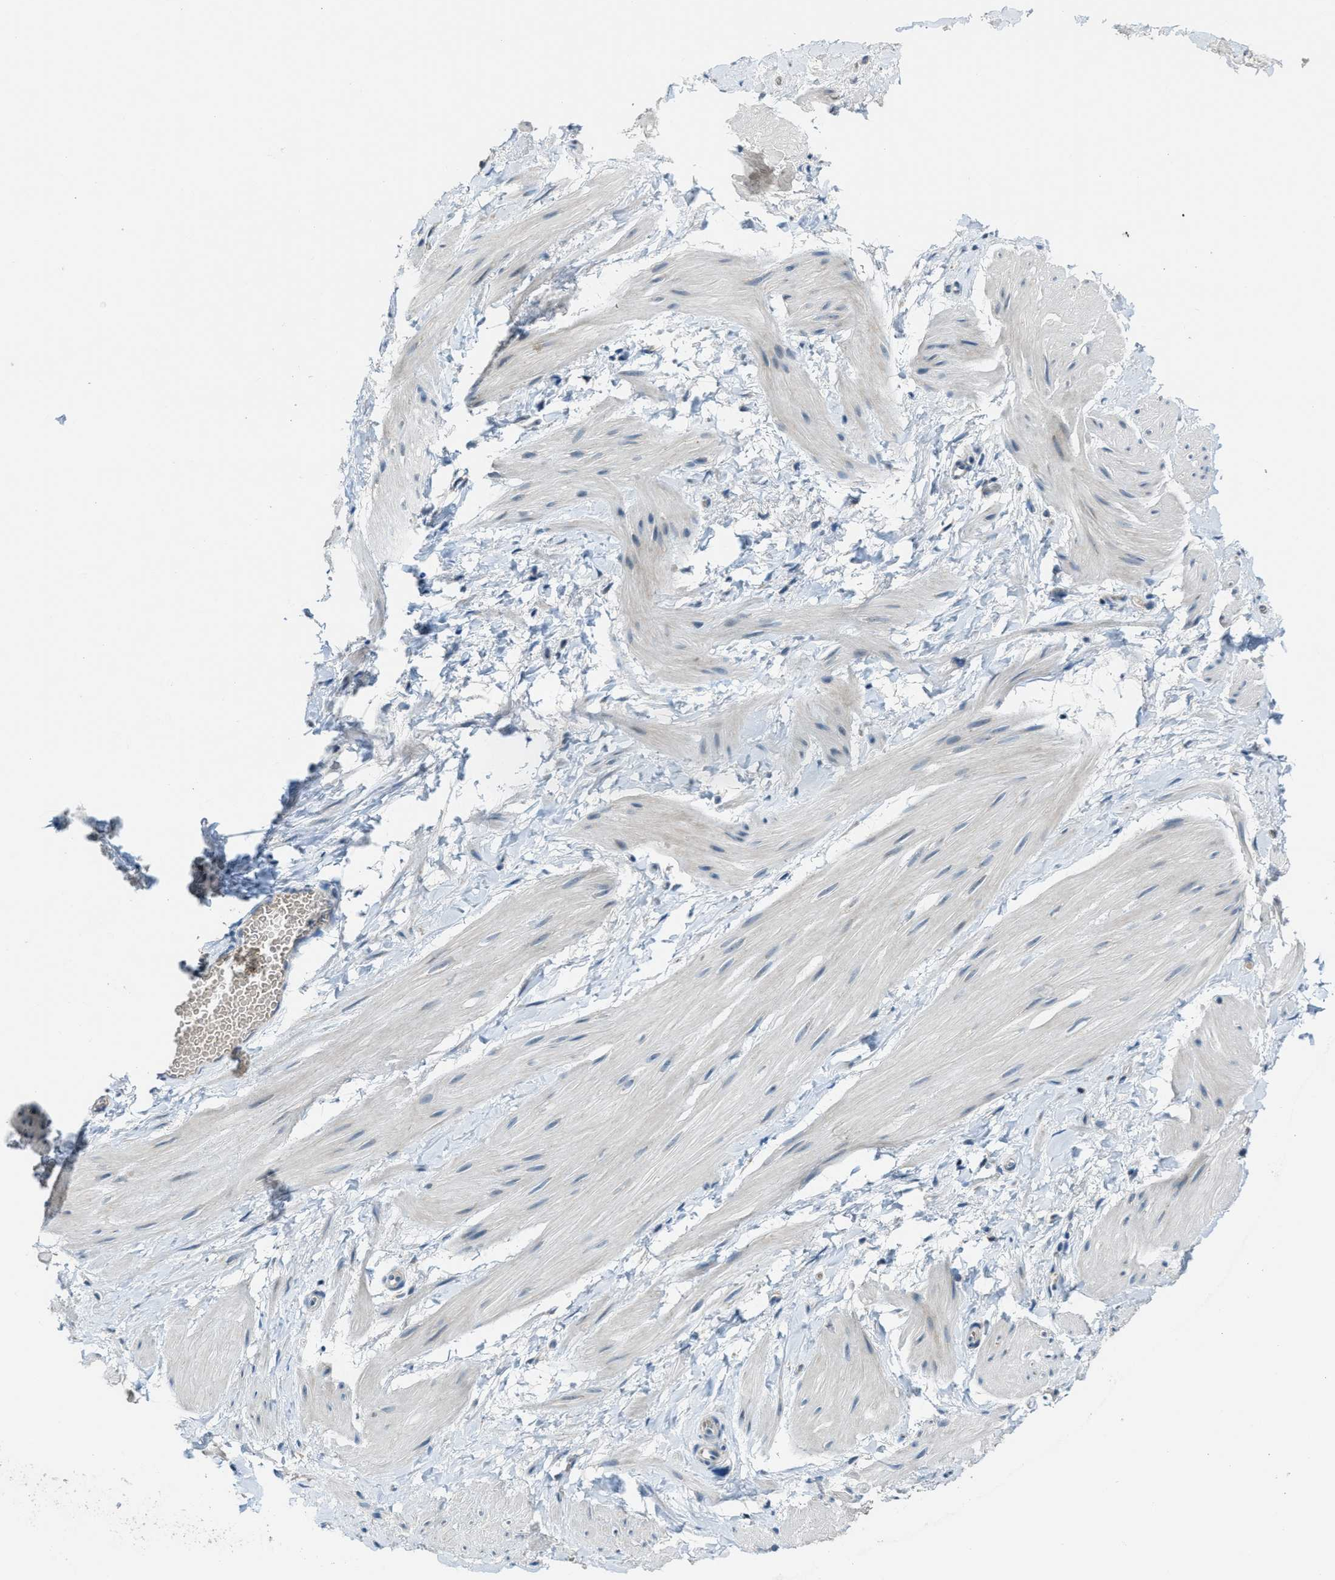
{"staining": {"intensity": "negative", "quantity": "none", "location": "none"}, "tissue": "smooth muscle", "cell_type": "Smooth muscle cells", "image_type": "normal", "snomed": [{"axis": "morphology", "description": "Normal tissue, NOS"}, {"axis": "topography", "description": "Smooth muscle"}], "caption": "This is a histopathology image of immunohistochemistry (IHC) staining of unremarkable smooth muscle, which shows no positivity in smooth muscle cells. The staining was performed using DAB (3,3'-diaminobenzidine) to visualize the protein expression in brown, while the nuclei were stained in blue with hematoxylin (Magnification: 20x).", "gene": "CDON", "patient": {"sex": "male", "age": 16}}